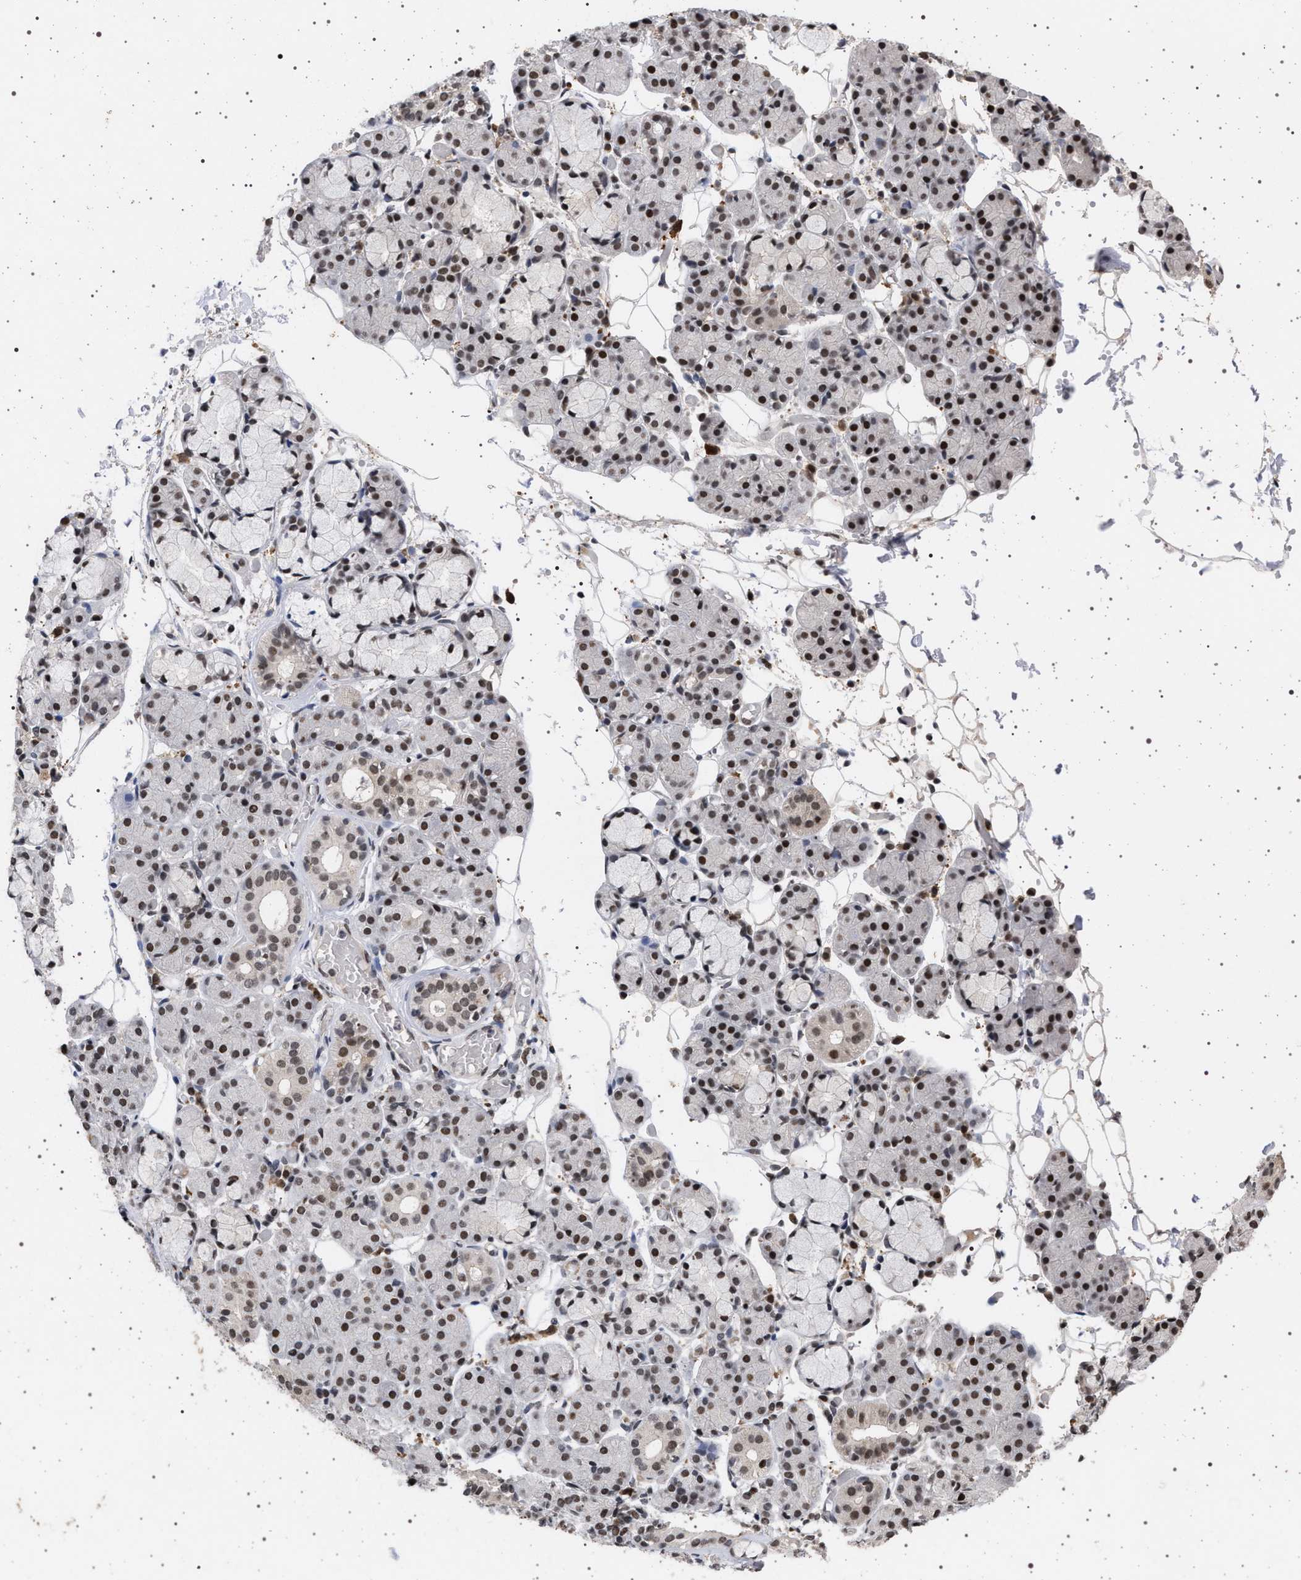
{"staining": {"intensity": "moderate", "quantity": ">75%", "location": "nuclear"}, "tissue": "salivary gland", "cell_type": "Glandular cells", "image_type": "normal", "snomed": [{"axis": "morphology", "description": "Normal tissue, NOS"}, {"axis": "topography", "description": "Salivary gland"}], "caption": "Salivary gland stained with a protein marker displays moderate staining in glandular cells.", "gene": "PHF12", "patient": {"sex": "male", "age": 63}}